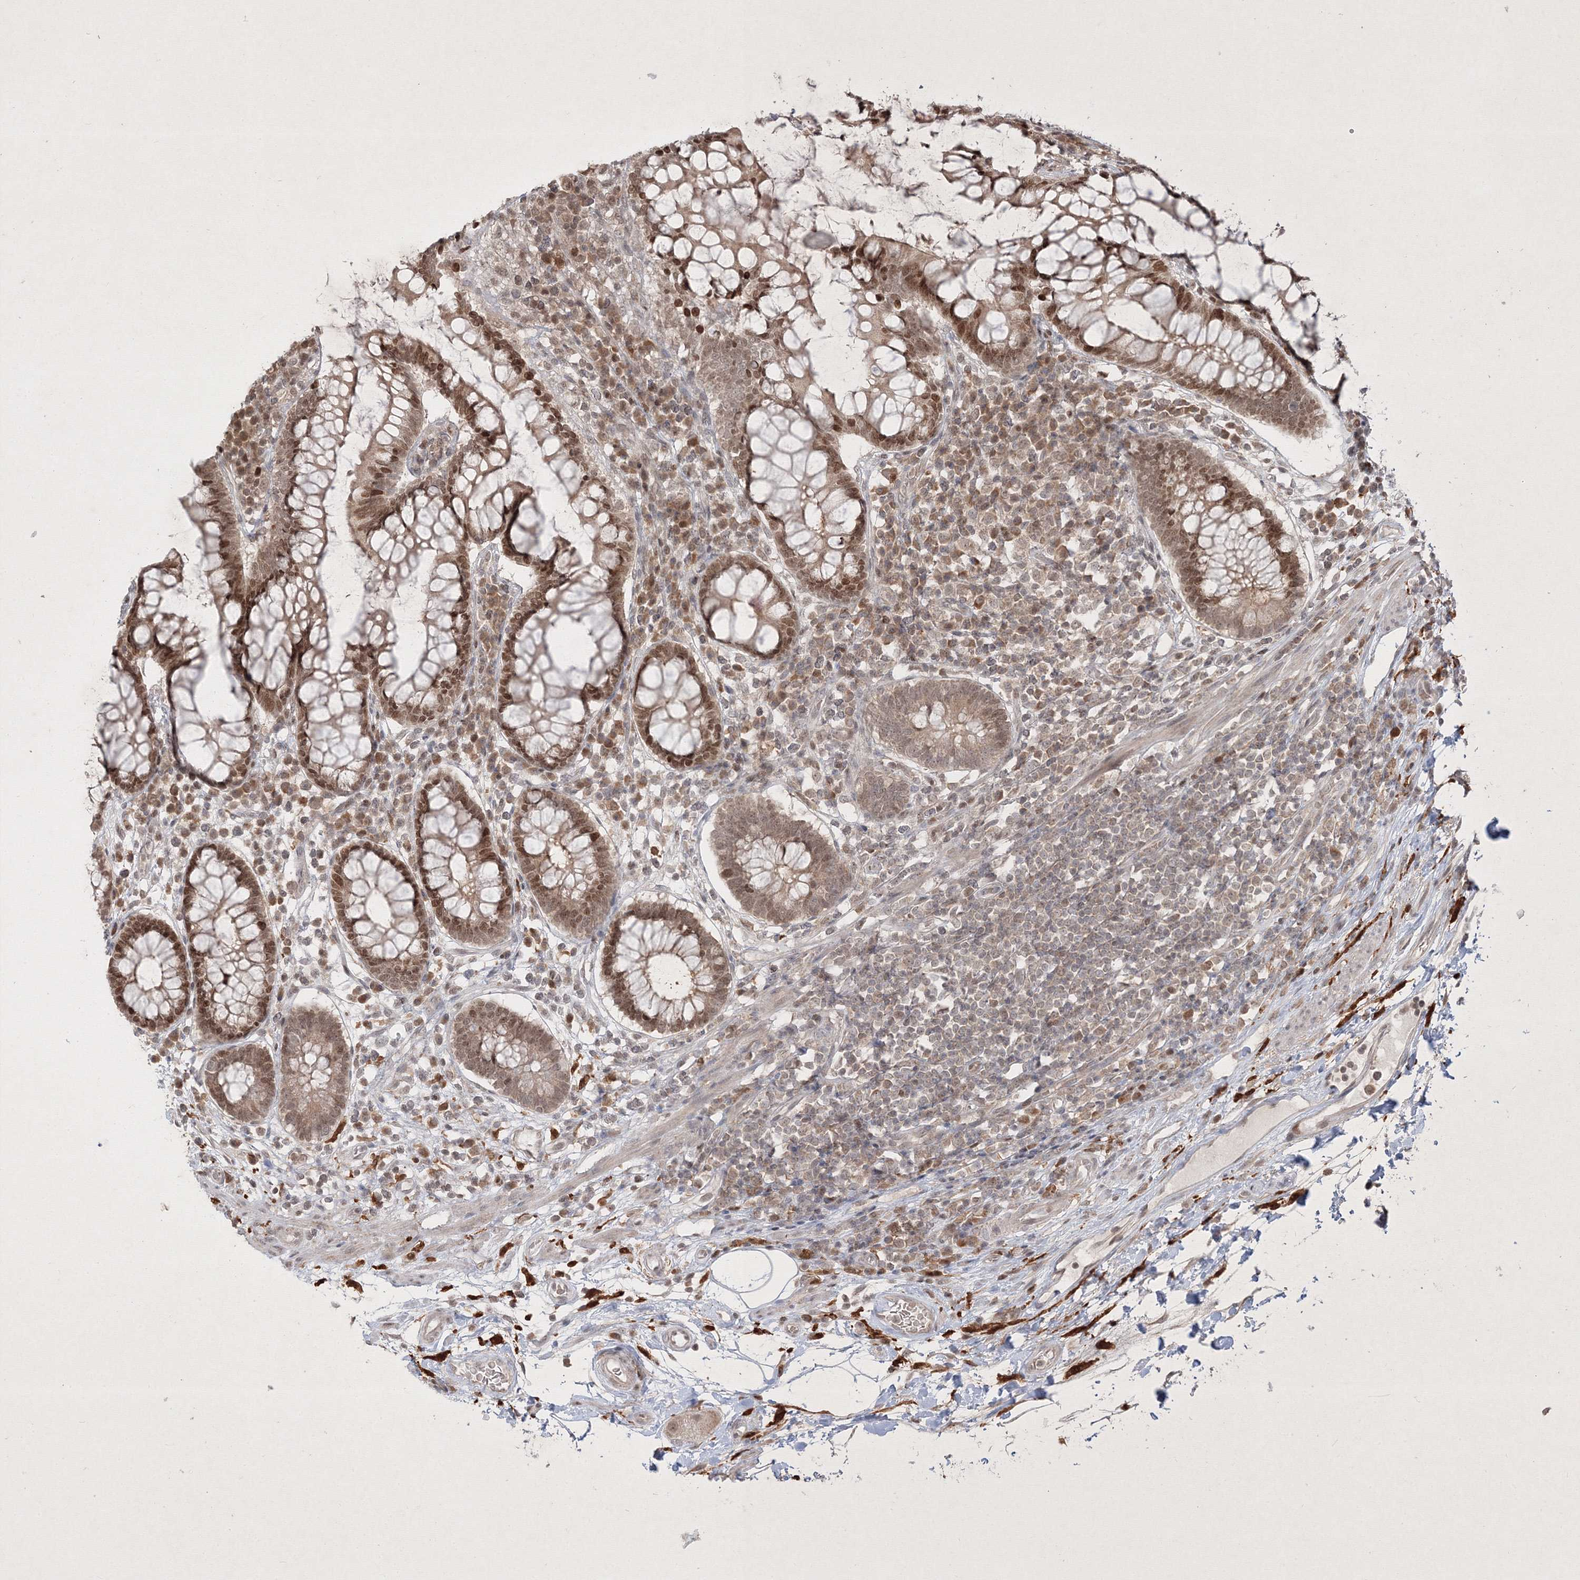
{"staining": {"intensity": "negative", "quantity": "none", "location": "none"}, "tissue": "colon", "cell_type": "Endothelial cells", "image_type": "normal", "snomed": [{"axis": "morphology", "description": "Normal tissue, NOS"}, {"axis": "topography", "description": "Colon"}], "caption": "This is an IHC micrograph of benign colon. There is no positivity in endothelial cells.", "gene": "TAB1", "patient": {"sex": "female", "age": 79}}